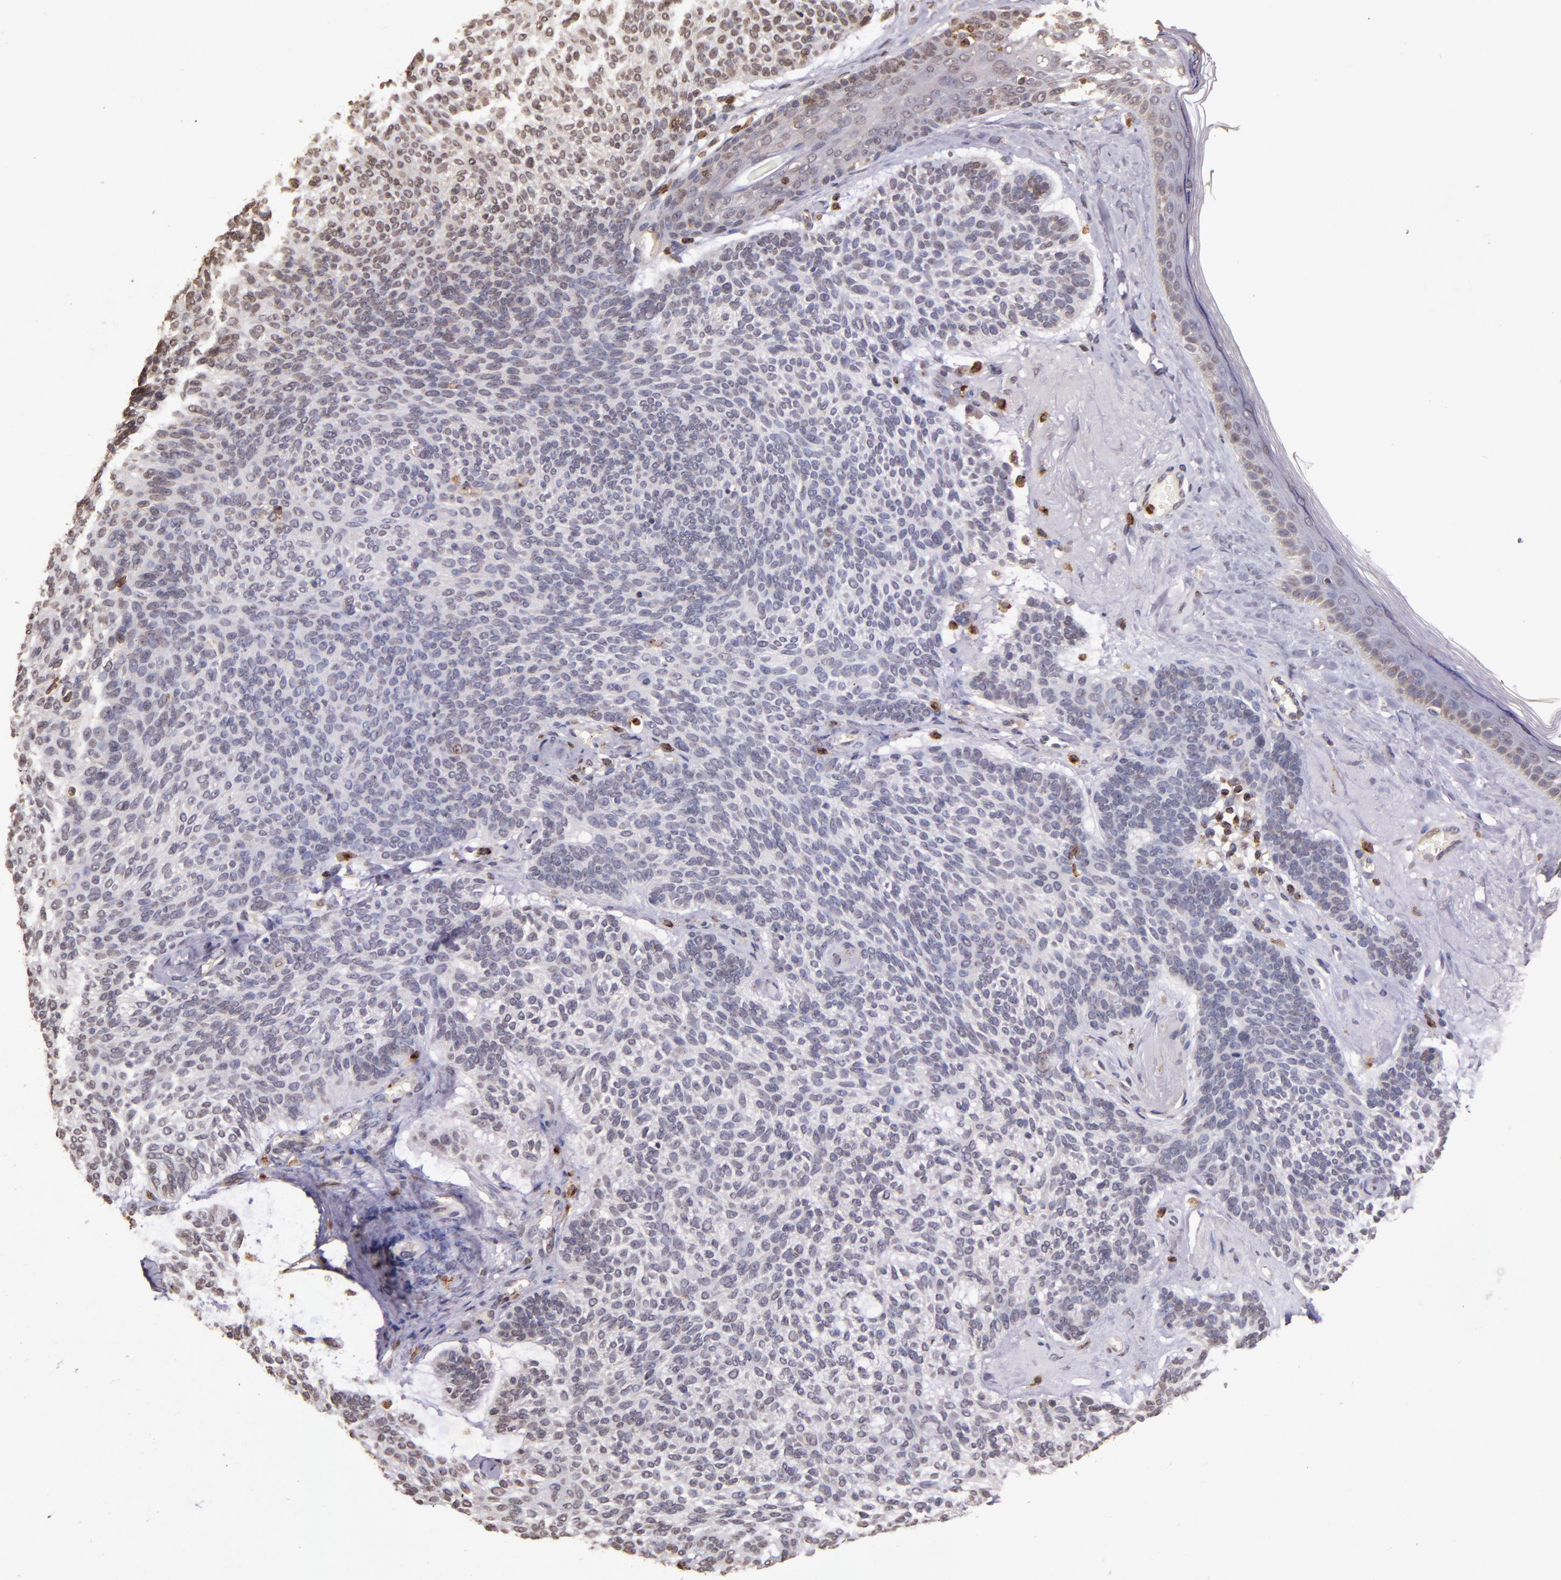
{"staining": {"intensity": "negative", "quantity": "none", "location": "none"}, "tissue": "skin cancer", "cell_type": "Tumor cells", "image_type": "cancer", "snomed": [{"axis": "morphology", "description": "Normal tissue, NOS"}, {"axis": "morphology", "description": "Basal cell carcinoma"}, {"axis": "topography", "description": "Skin"}], "caption": "Protein analysis of skin cancer exhibits no significant positivity in tumor cells.", "gene": "SLC2A3", "patient": {"sex": "female", "age": 70}}